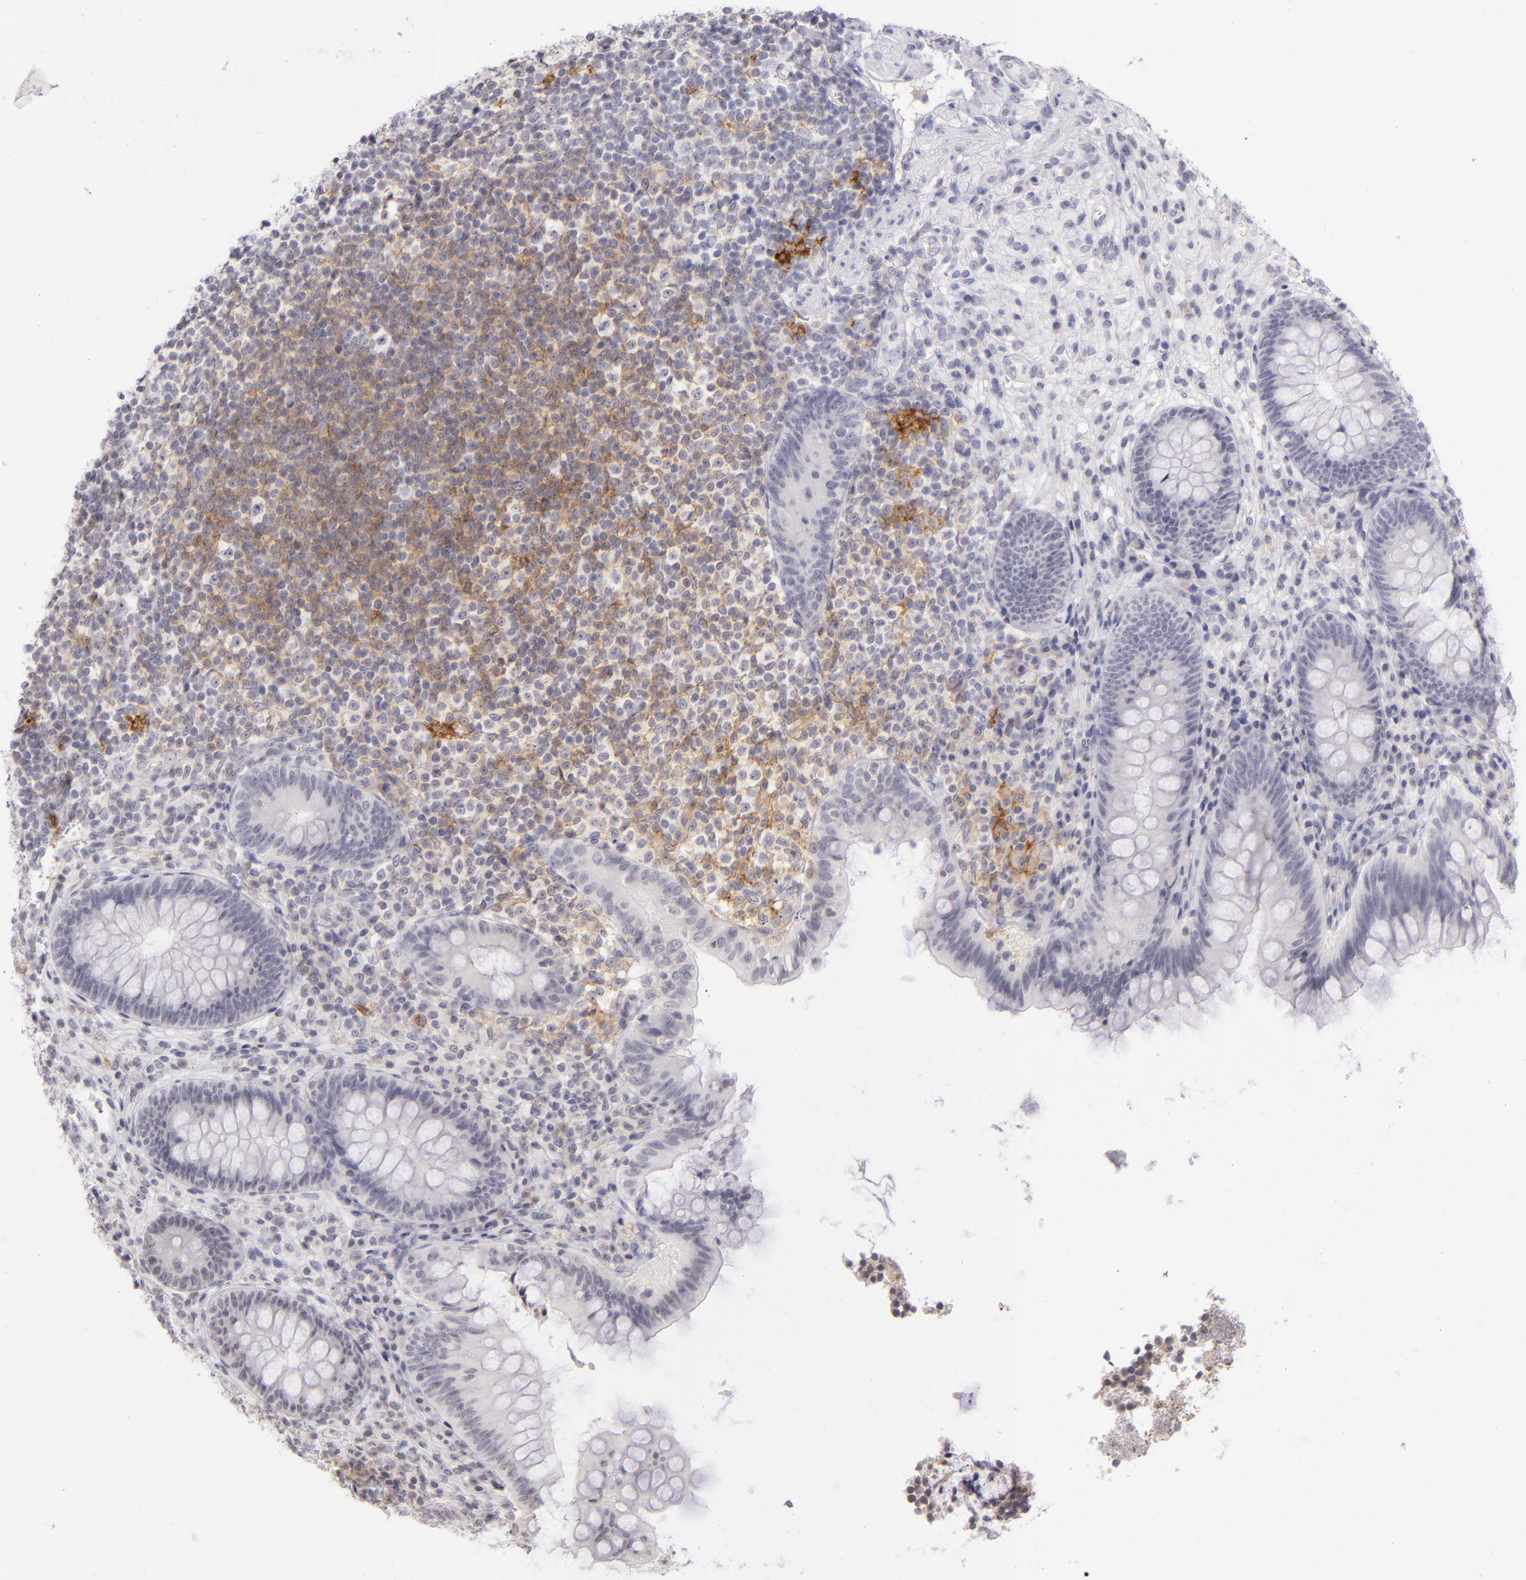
{"staining": {"intensity": "moderate", "quantity": "<25%", "location": "cytoplasmic/membranous"}, "tissue": "appendix", "cell_type": "Lymphoid tissue", "image_type": "normal", "snomed": [{"axis": "morphology", "description": "Normal tissue, NOS"}, {"axis": "topography", "description": "Appendix"}], "caption": "An image of appendix stained for a protein exhibits moderate cytoplasmic/membranous brown staining in lymphoid tissue.", "gene": "CD40", "patient": {"sex": "female", "age": 66}}